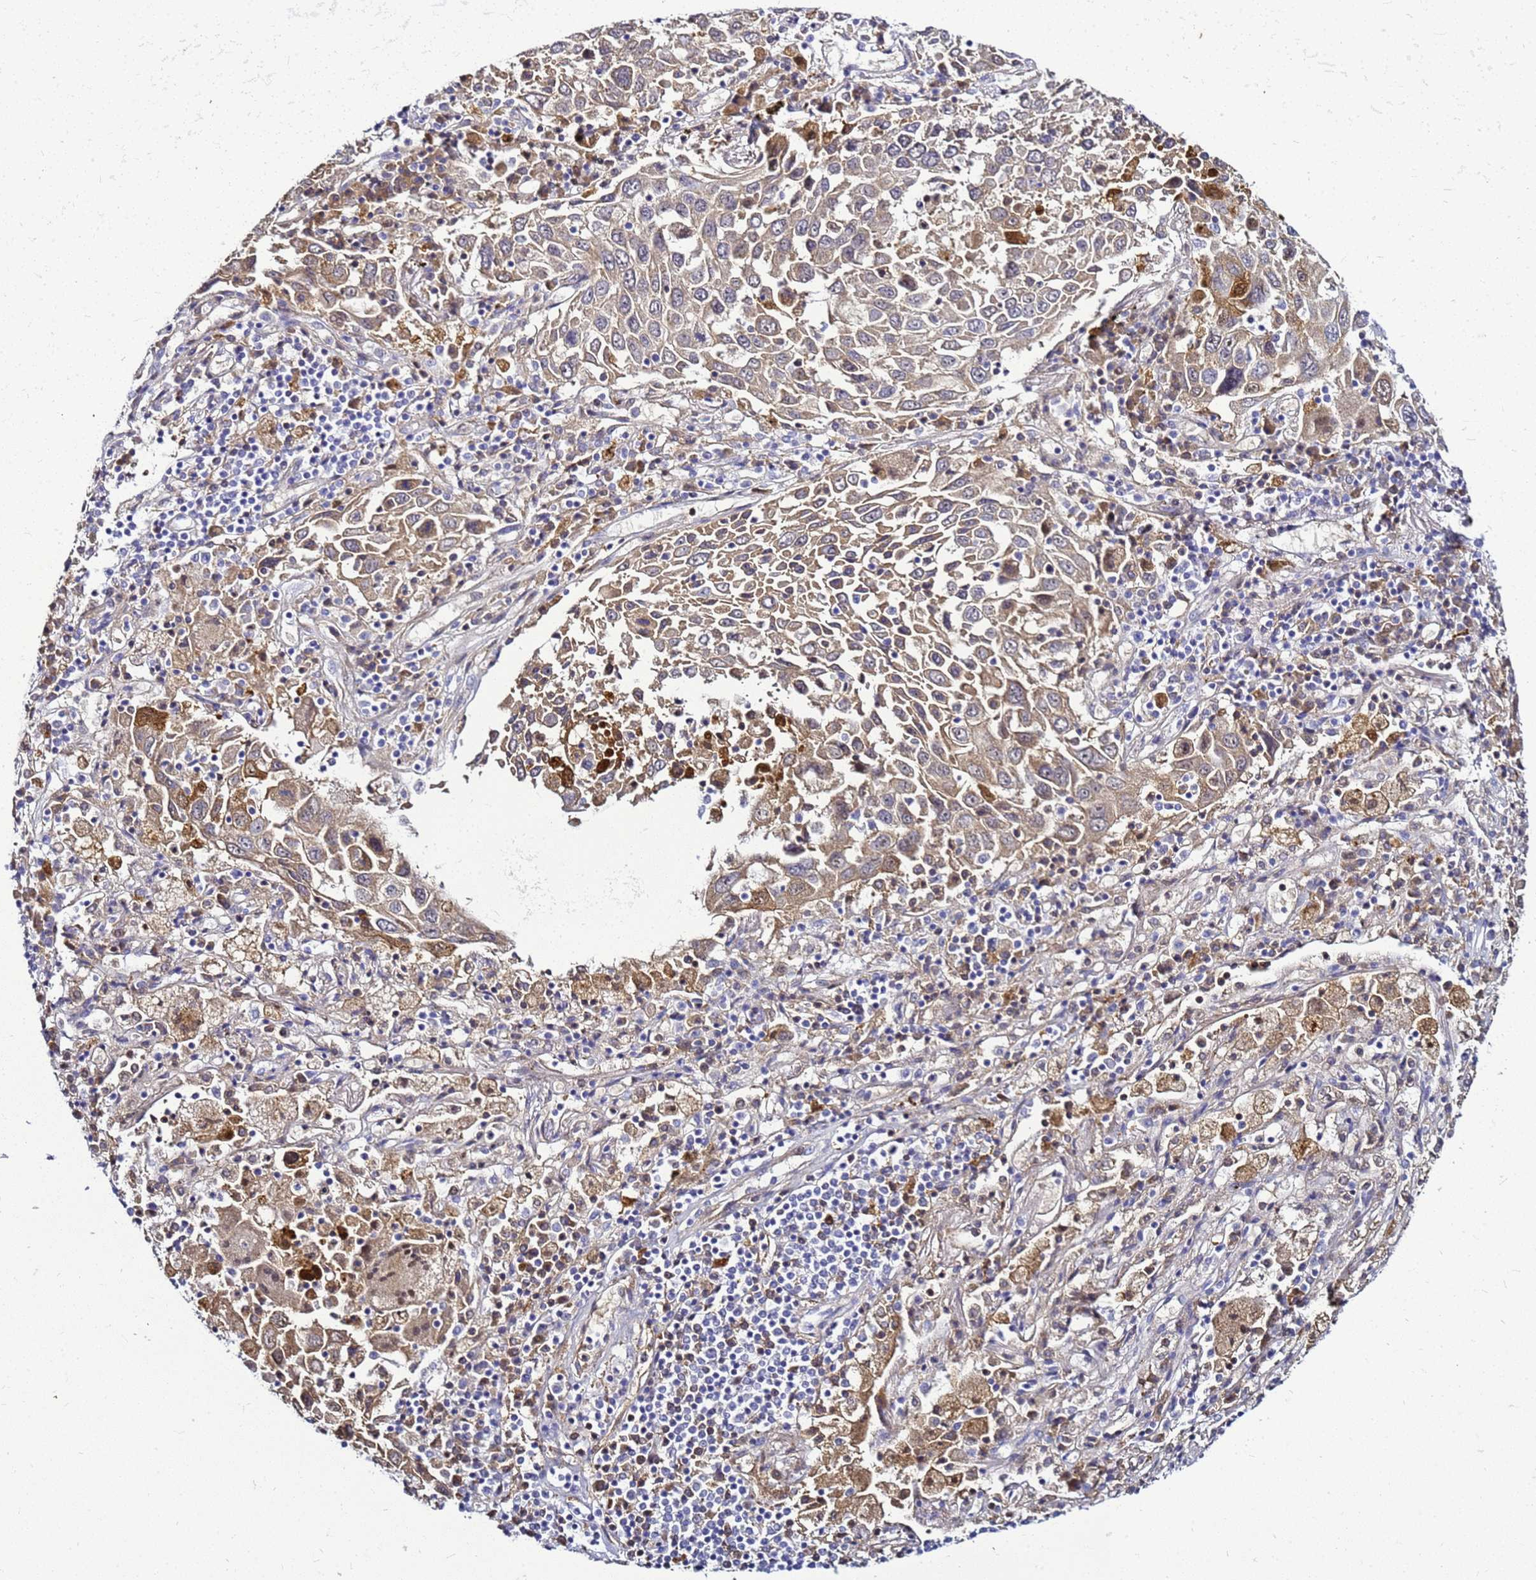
{"staining": {"intensity": "moderate", "quantity": "25%-75%", "location": "cytoplasmic/membranous,nuclear"}, "tissue": "lung cancer", "cell_type": "Tumor cells", "image_type": "cancer", "snomed": [{"axis": "morphology", "description": "Squamous cell carcinoma, NOS"}, {"axis": "topography", "description": "Lung"}], "caption": "Lung cancer stained with DAB (3,3'-diaminobenzidine) immunohistochemistry (IHC) reveals medium levels of moderate cytoplasmic/membranous and nuclear staining in about 25%-75% of tumor cells.", "gene": "CSTA", "patient": {"sex": "male", "age": 65}}